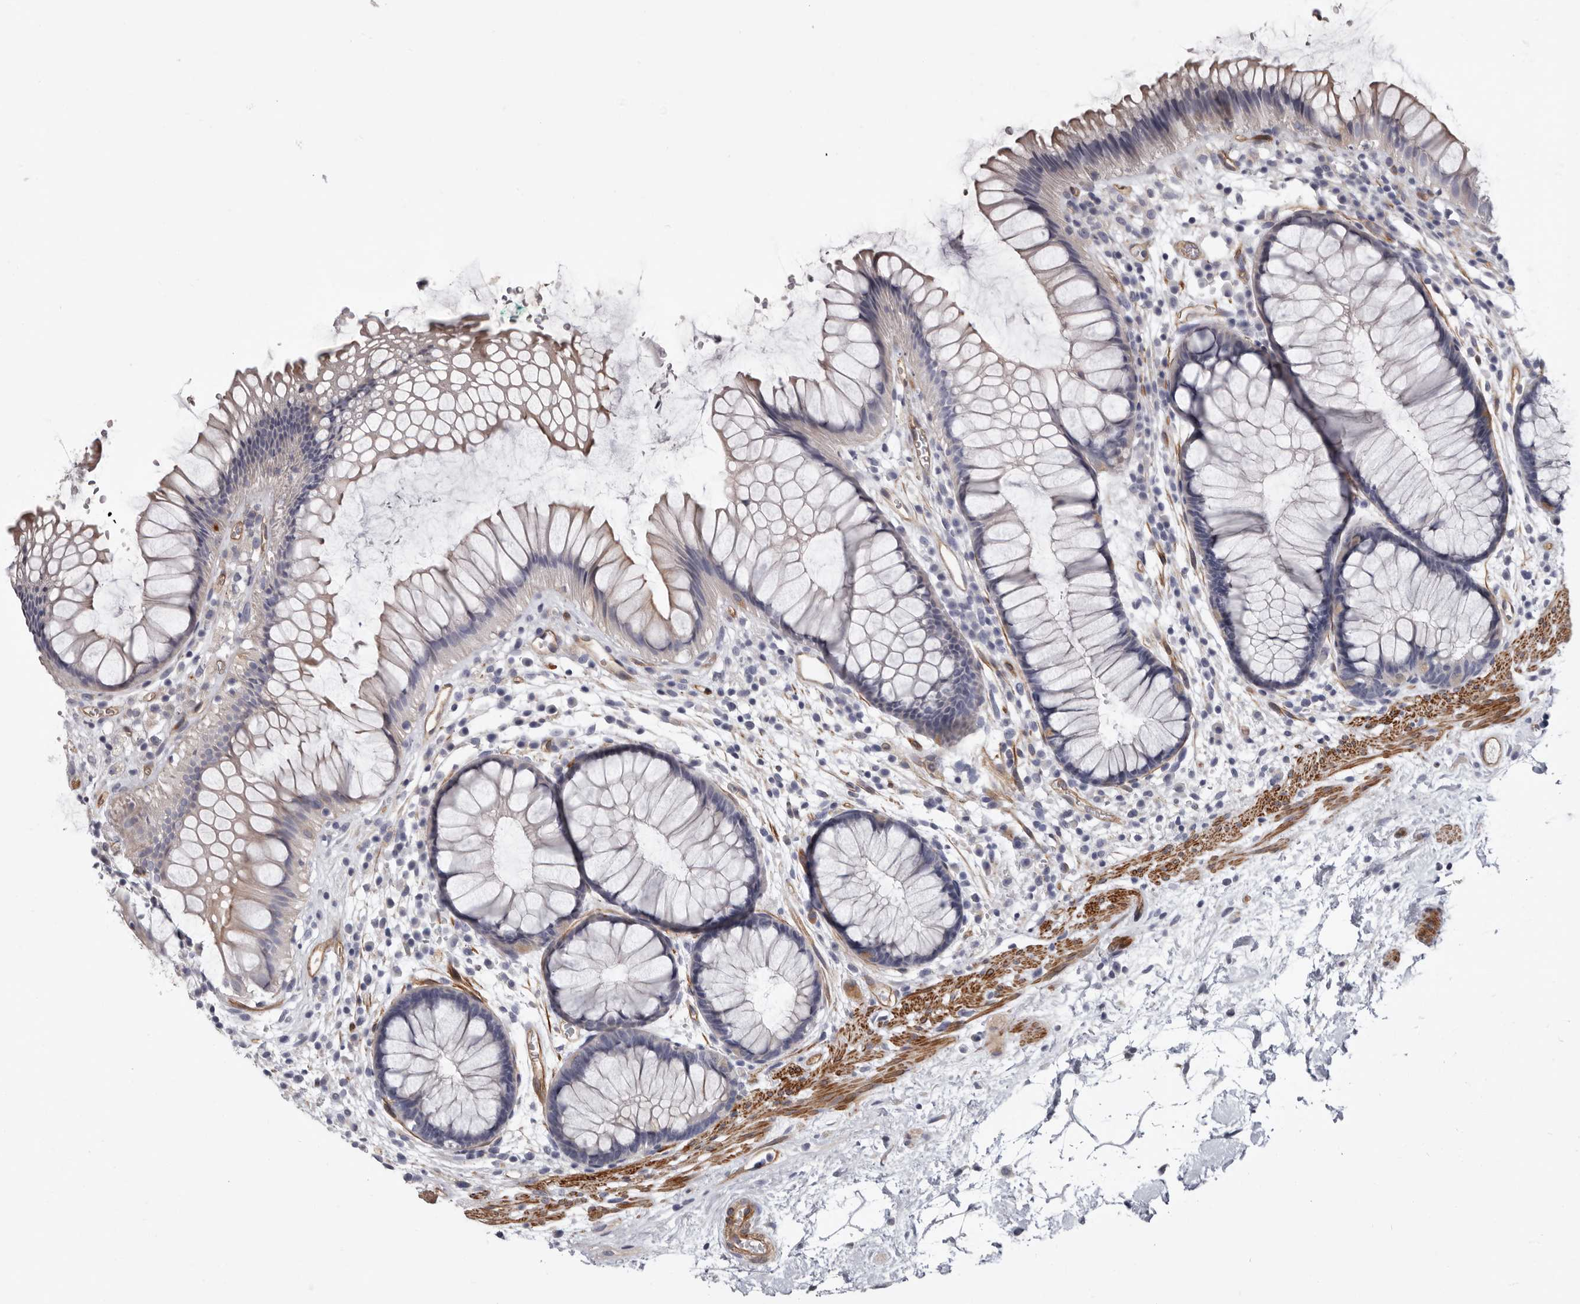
{"staining": {"intensity": "weak", "quantity": "<25%", "location": "cytoplasmic/membranous"}, "tissue": "rectum", "cell_type": "Glandular cells", "image_type": "normal", "snomed": [{"axis": "morphology", "description": "Normal tissue, NOS"}, {"axis": "topography", "description": "Rectum"}], "caption": "Immunohistochemistry of normal human rectum exhibits no expression in glandular cells.", "gene": "ADGRL4", "patient": {"sex": "male", "age": 51}}